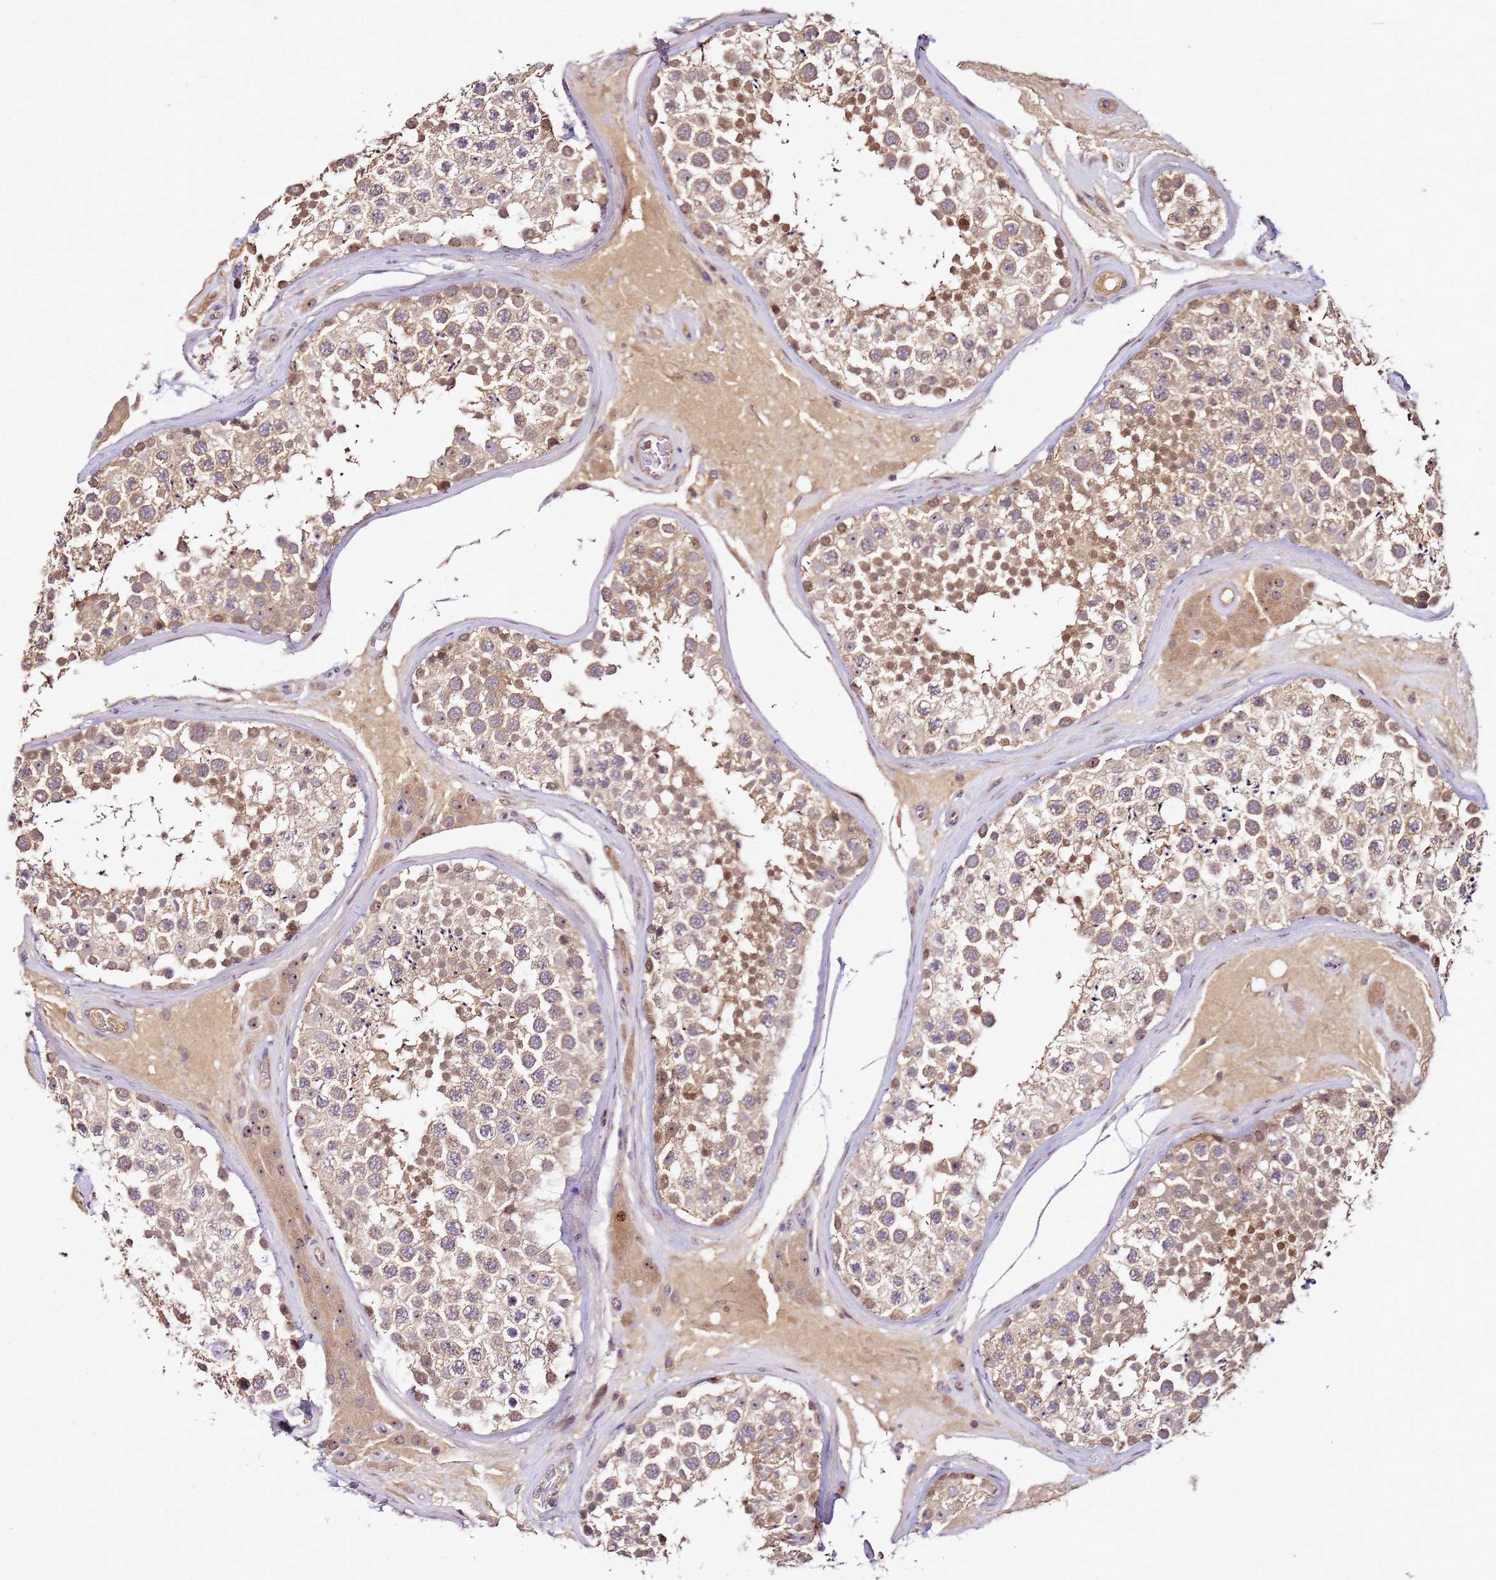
{"staining": {"intensity": "moderate", "quantity": ">75%", "location": "cytoplasmic/membranous,nuclear"}, "tissue": "testis", "cell_type": "Cells in seminiferous ducts", "image_type": "normal", "snomed": [{"axis": "morphology", "description": "Normal tissue, NOS"}, {"axis": "topography", "description": "Testis"}], "caption": "Testis stained with DAB IHC demonstrates medium levels of moderate cytoplasmic/membranous,nuclear staining in about >75% of cells in seminiferous ducts.", "gene": "DDX27", "patient": {"sex": "male", "age": 46}}